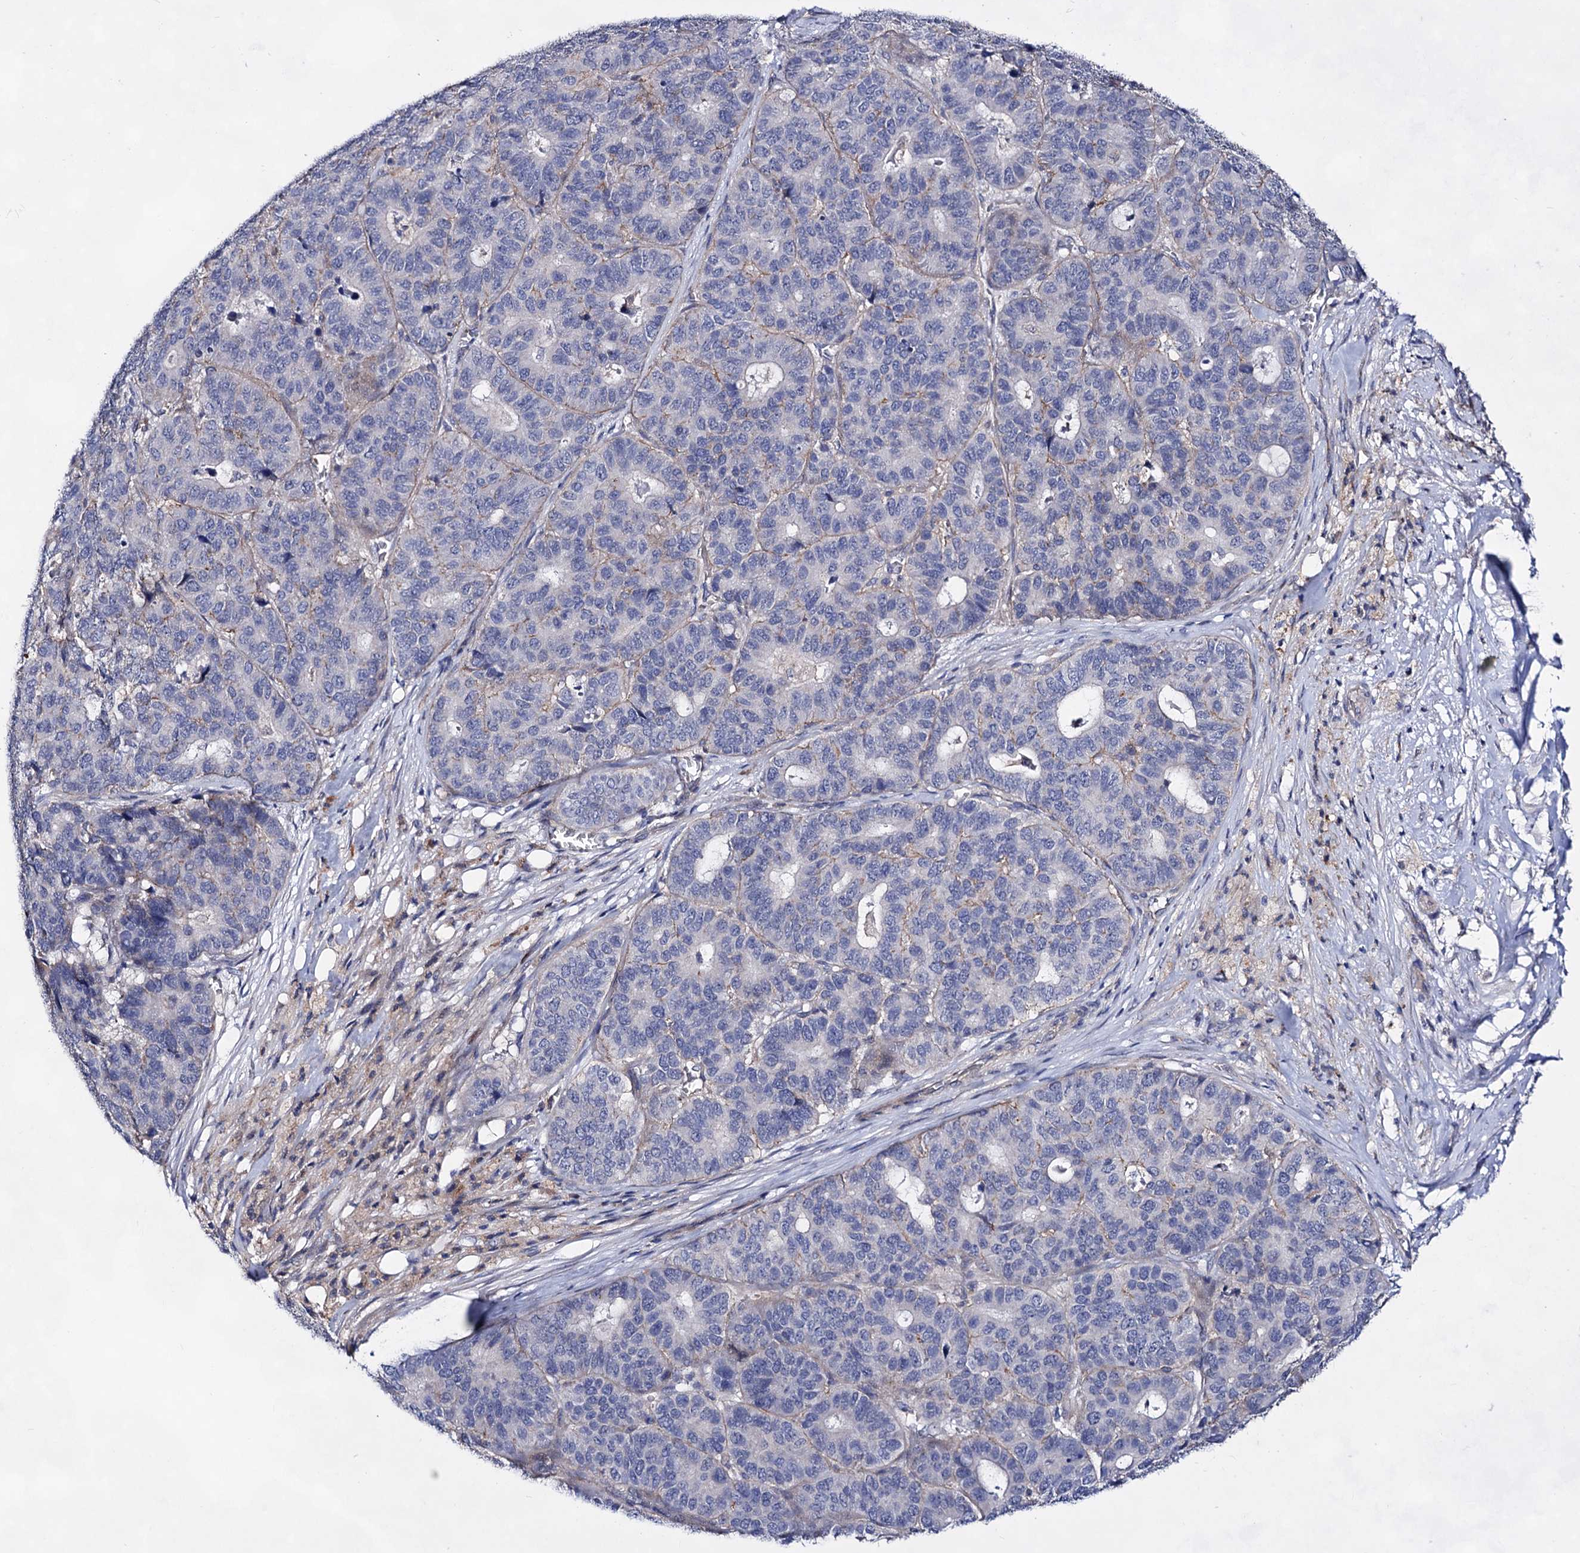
{"staining": {"intensity": "negative", "quantity": "none", "location": "none"}, "tissue": "pancreatic cancer", "cell_type": "Tumor cells", "image_type": "cancer", "snomed": [{"axis": "morphology", "description": "Adenocarcinoma, NOS"}, {"axis": "topography", "description": "Pancreas"}], "caption": "This histopathology image is of adenocarcinoma (pancreatic) stained with immunohistochemistry to label a protein in brown with the nuclei are counter-stained blue. There is no positivity in tumor cells. (DAB (3,3'-diaminobenzidine) immunohistochemistry, high magnification).", "gene": "PLIN1", "patient": {"sex": "male", "age": 50}}